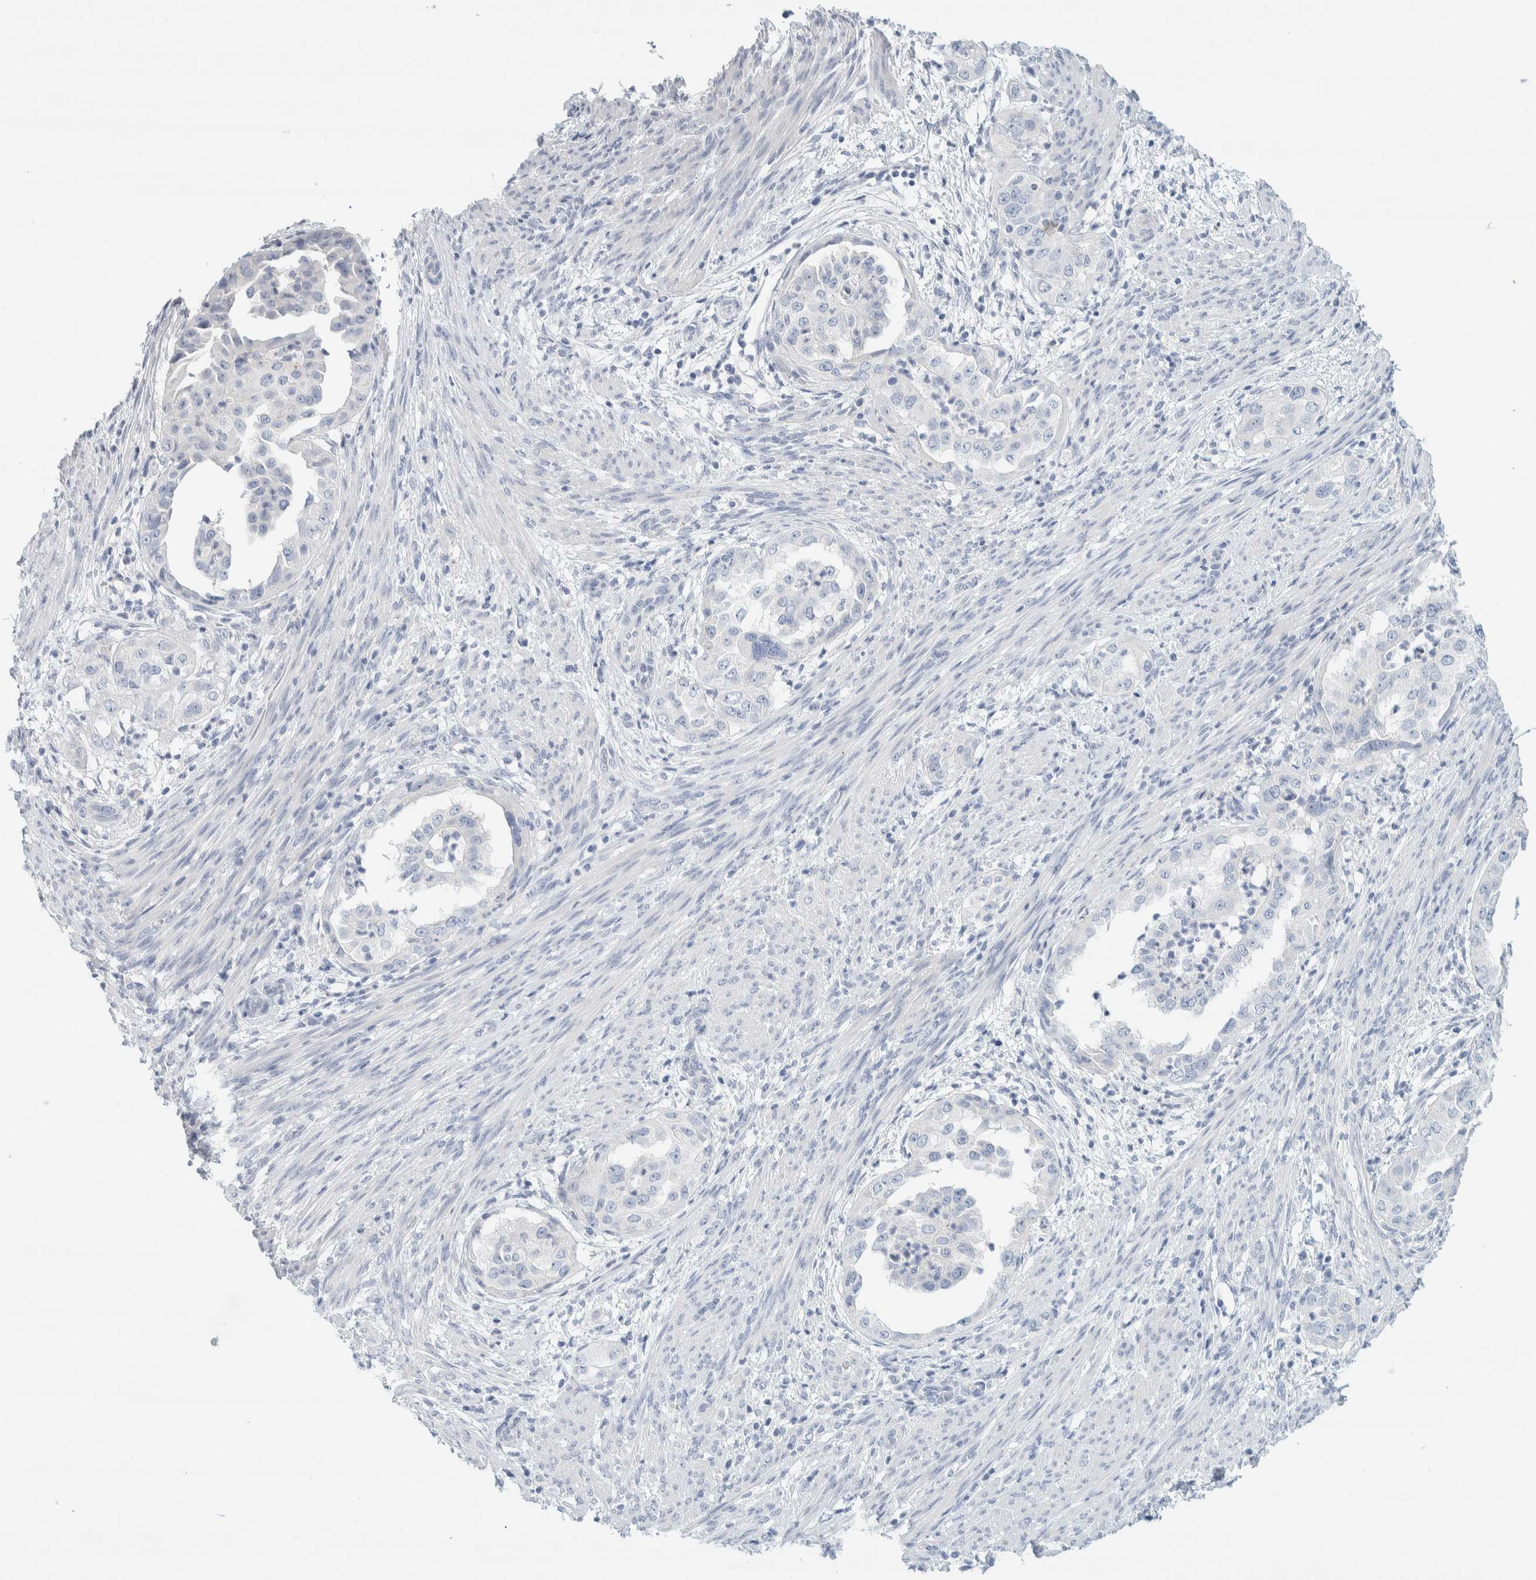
{"staining": {"intensity": "negative", "quantity": "none", "location": "none"}, "tissue": "endometrial cancer", "cell_type": "Tumor cells", "image_type": "cancer", "snomed": [{"axis": "morphology", "description": "Adenocarcinoma, NOS"}, {"axis": "topography", "description": "Endometrium"}], "caption": "DAB immunohistochemical staining of human endometrial adenocarcinoma reveals no significant positivity in tumor cells.", "gene": "ALOX12B", "patient": {"sex": "female", "age": 85}}